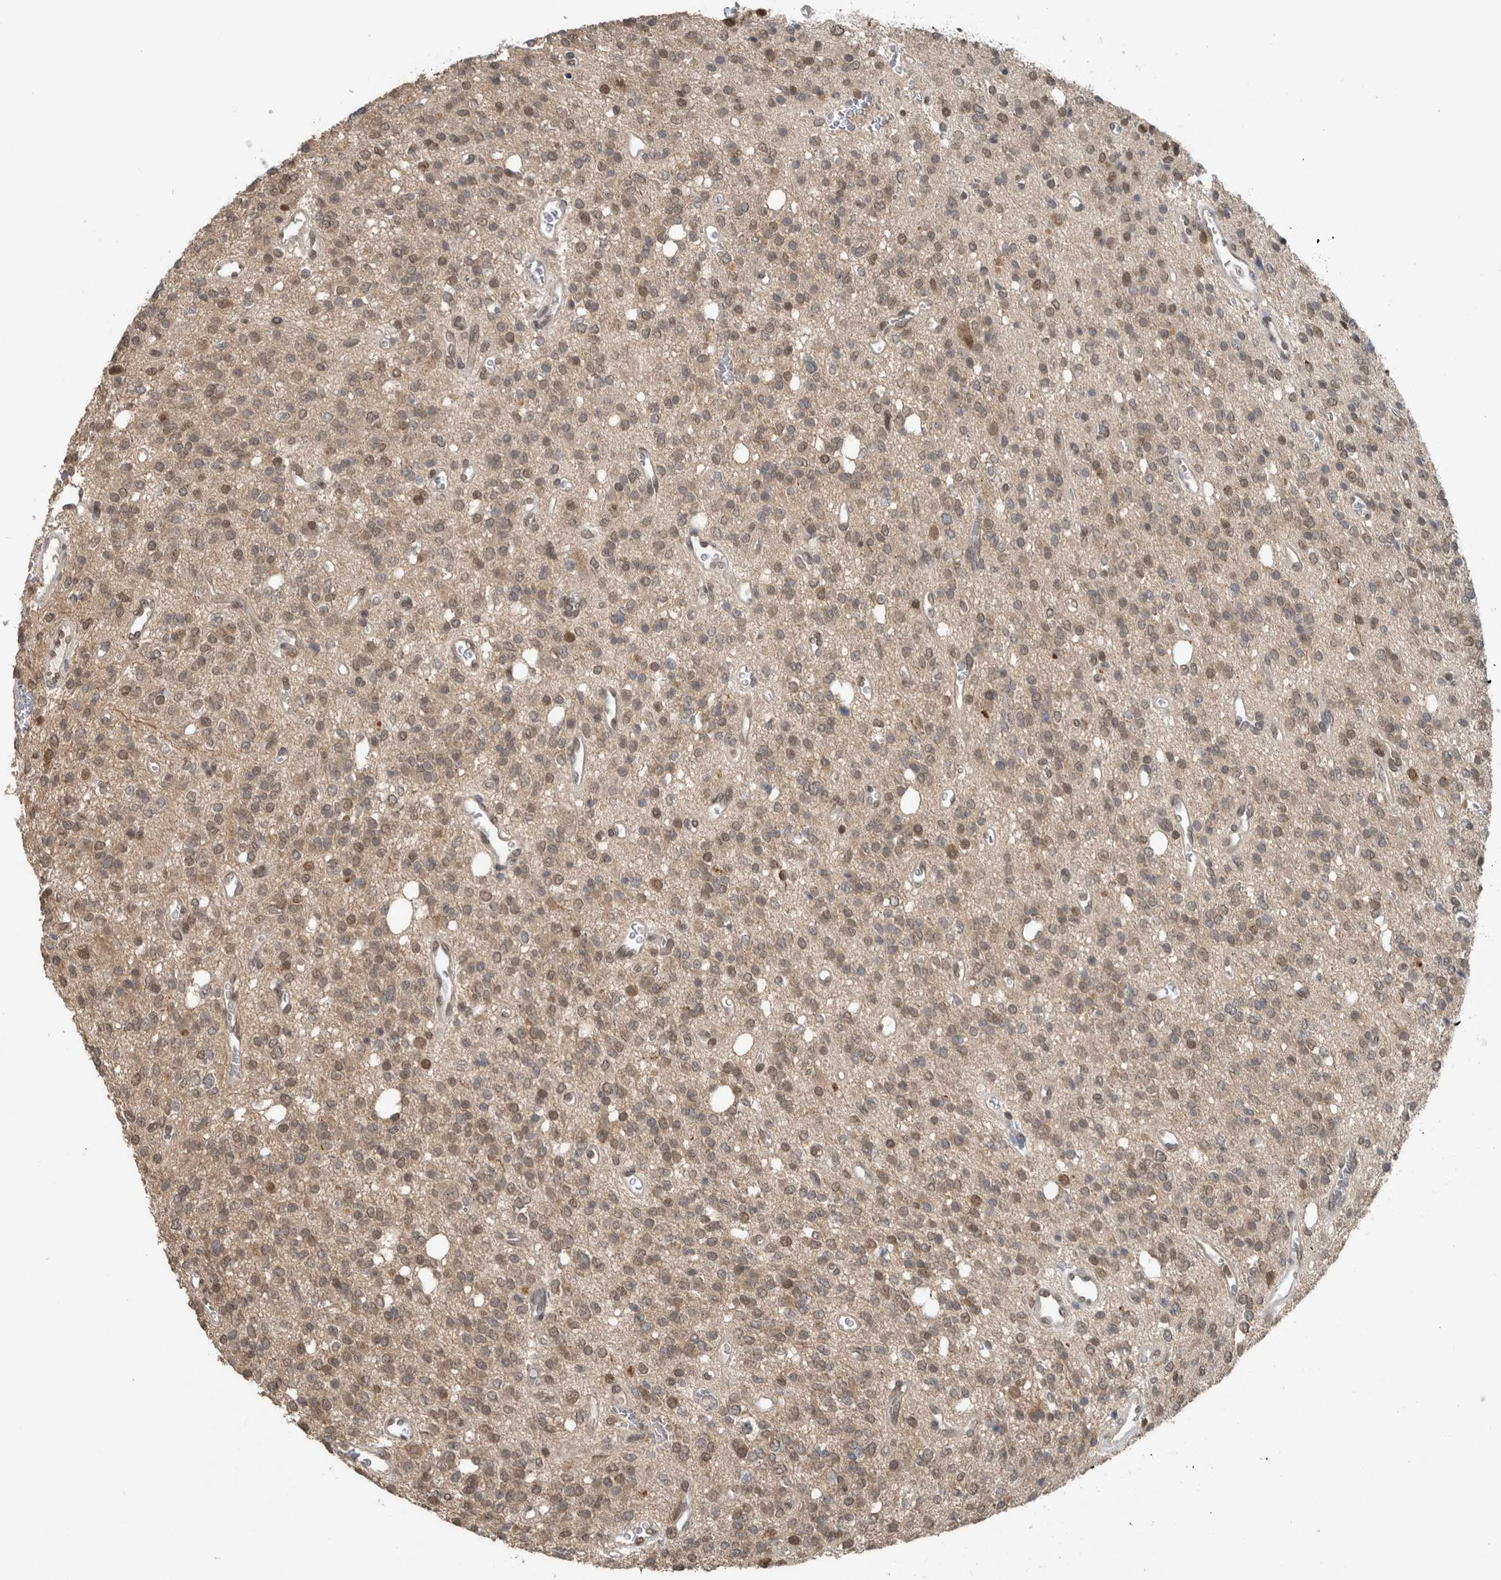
{"staining": {"intensity": "weak", "quantity": ">75%", "location": "nuclear"}, "tissue": "glioma", "cell_type": "Tumor cells", "image_type": "cancer", "snomed": [{"axis": "morphology", "description": "Glioma, malignant, High grade"}, {"axis": "topography", "description": "Brain"}], "caption": "Immunohistochemistry (IHC) (DAB) staining of human malignant glioma (high-grade) demonstrates weak nuclear protein positivity in about >75% of tumor cells. (Brightfield microscopy of DAB IHC at high magnification).", "gene": "SPAG7", "patient": {"sex": "male", "age": 34}}